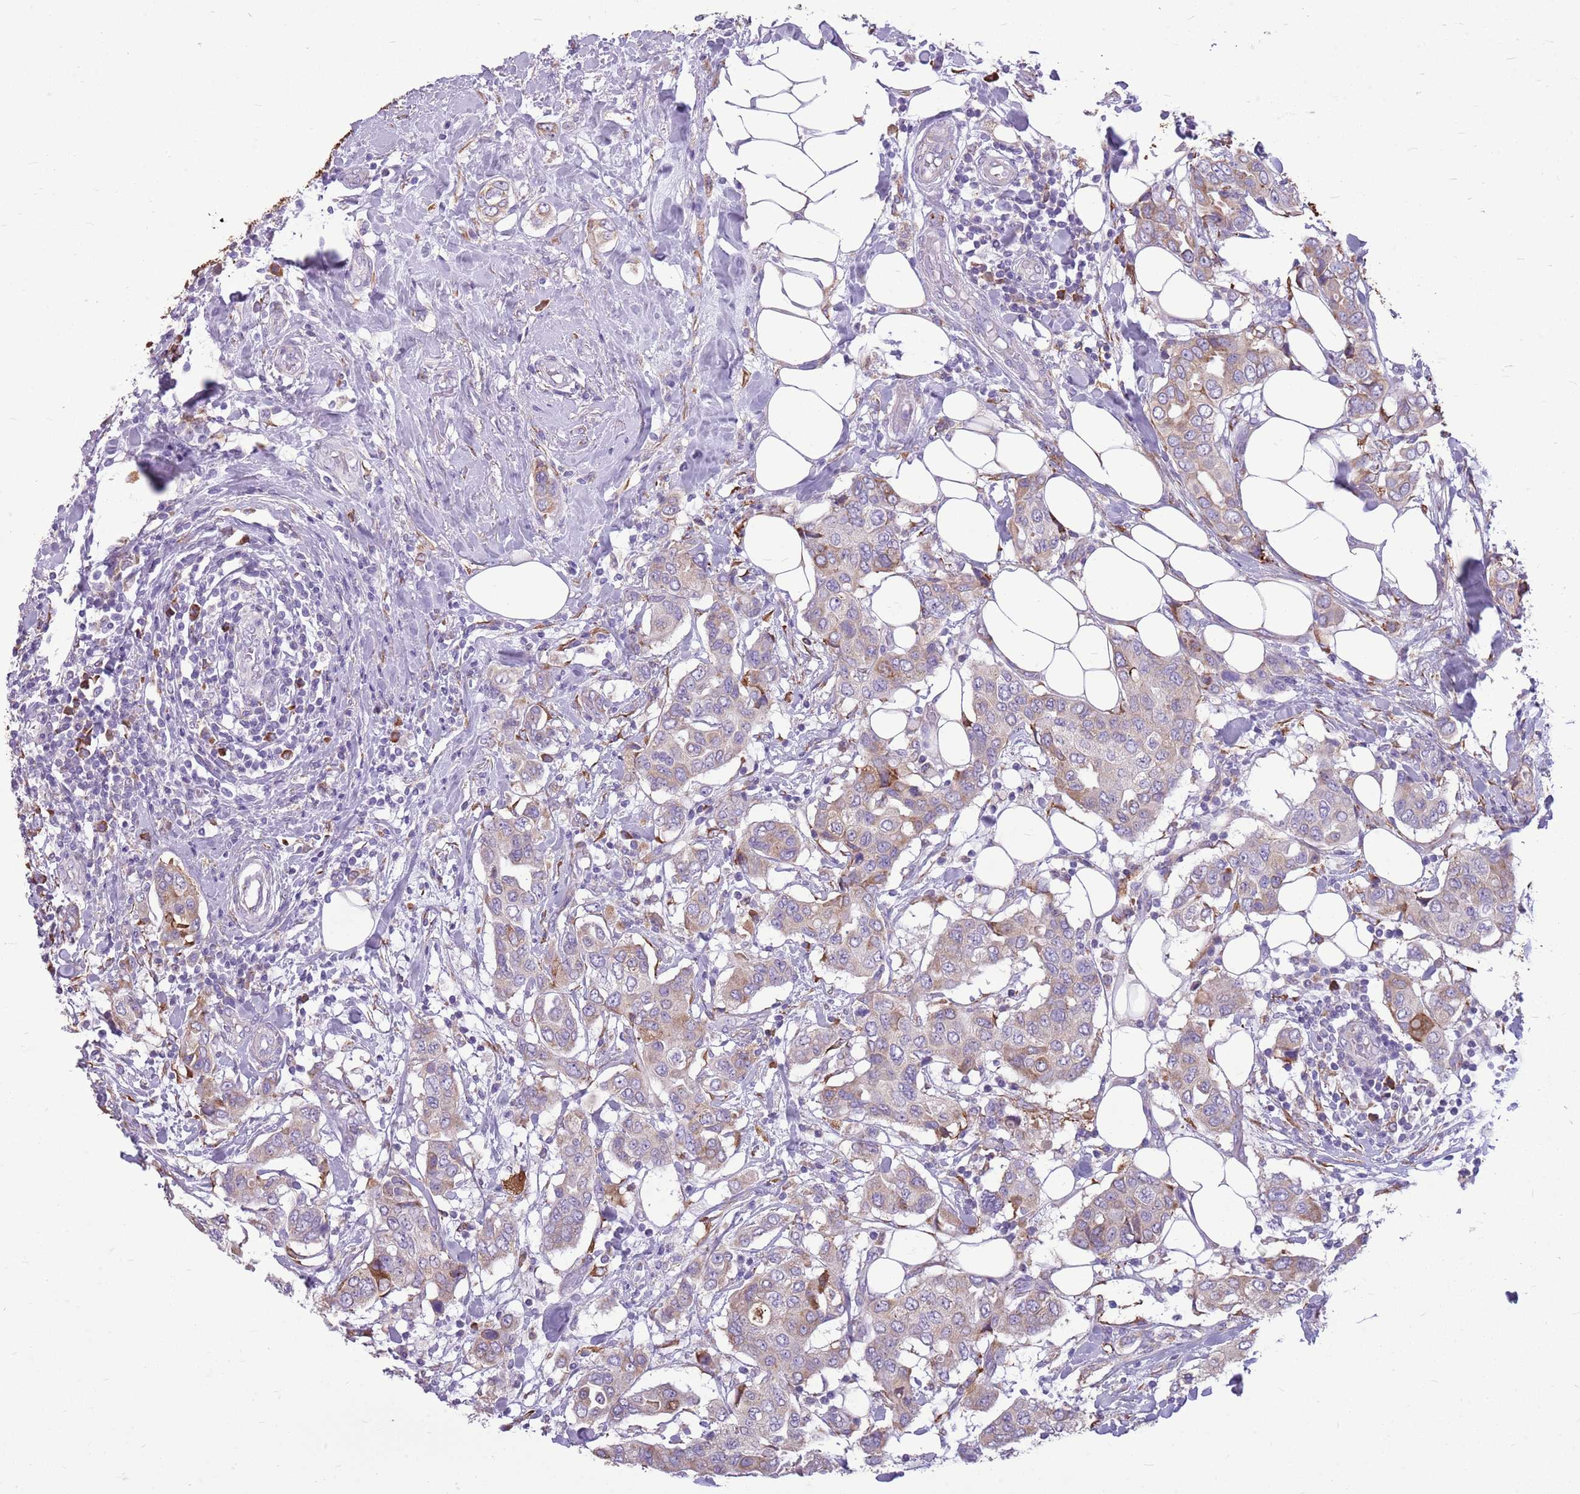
{"staining": {"intensity": "weak", "quantity": "<25%", "location": "cytoplasmic/membranous"}, "tissue": "breast cancer", "cell_type": "Tumor cells", "image_type": "cancer", "snomed": [{"axis": "morphology", "description": "Lobular carcinoma"}, {"axis": "topography", "description": "Breast"}], "caption": "Tumor cells are negative for protein expression in human breast lobular carcinoma.", "gene": "KCTD19", "patient": {"sex": "female", "age": 51}}